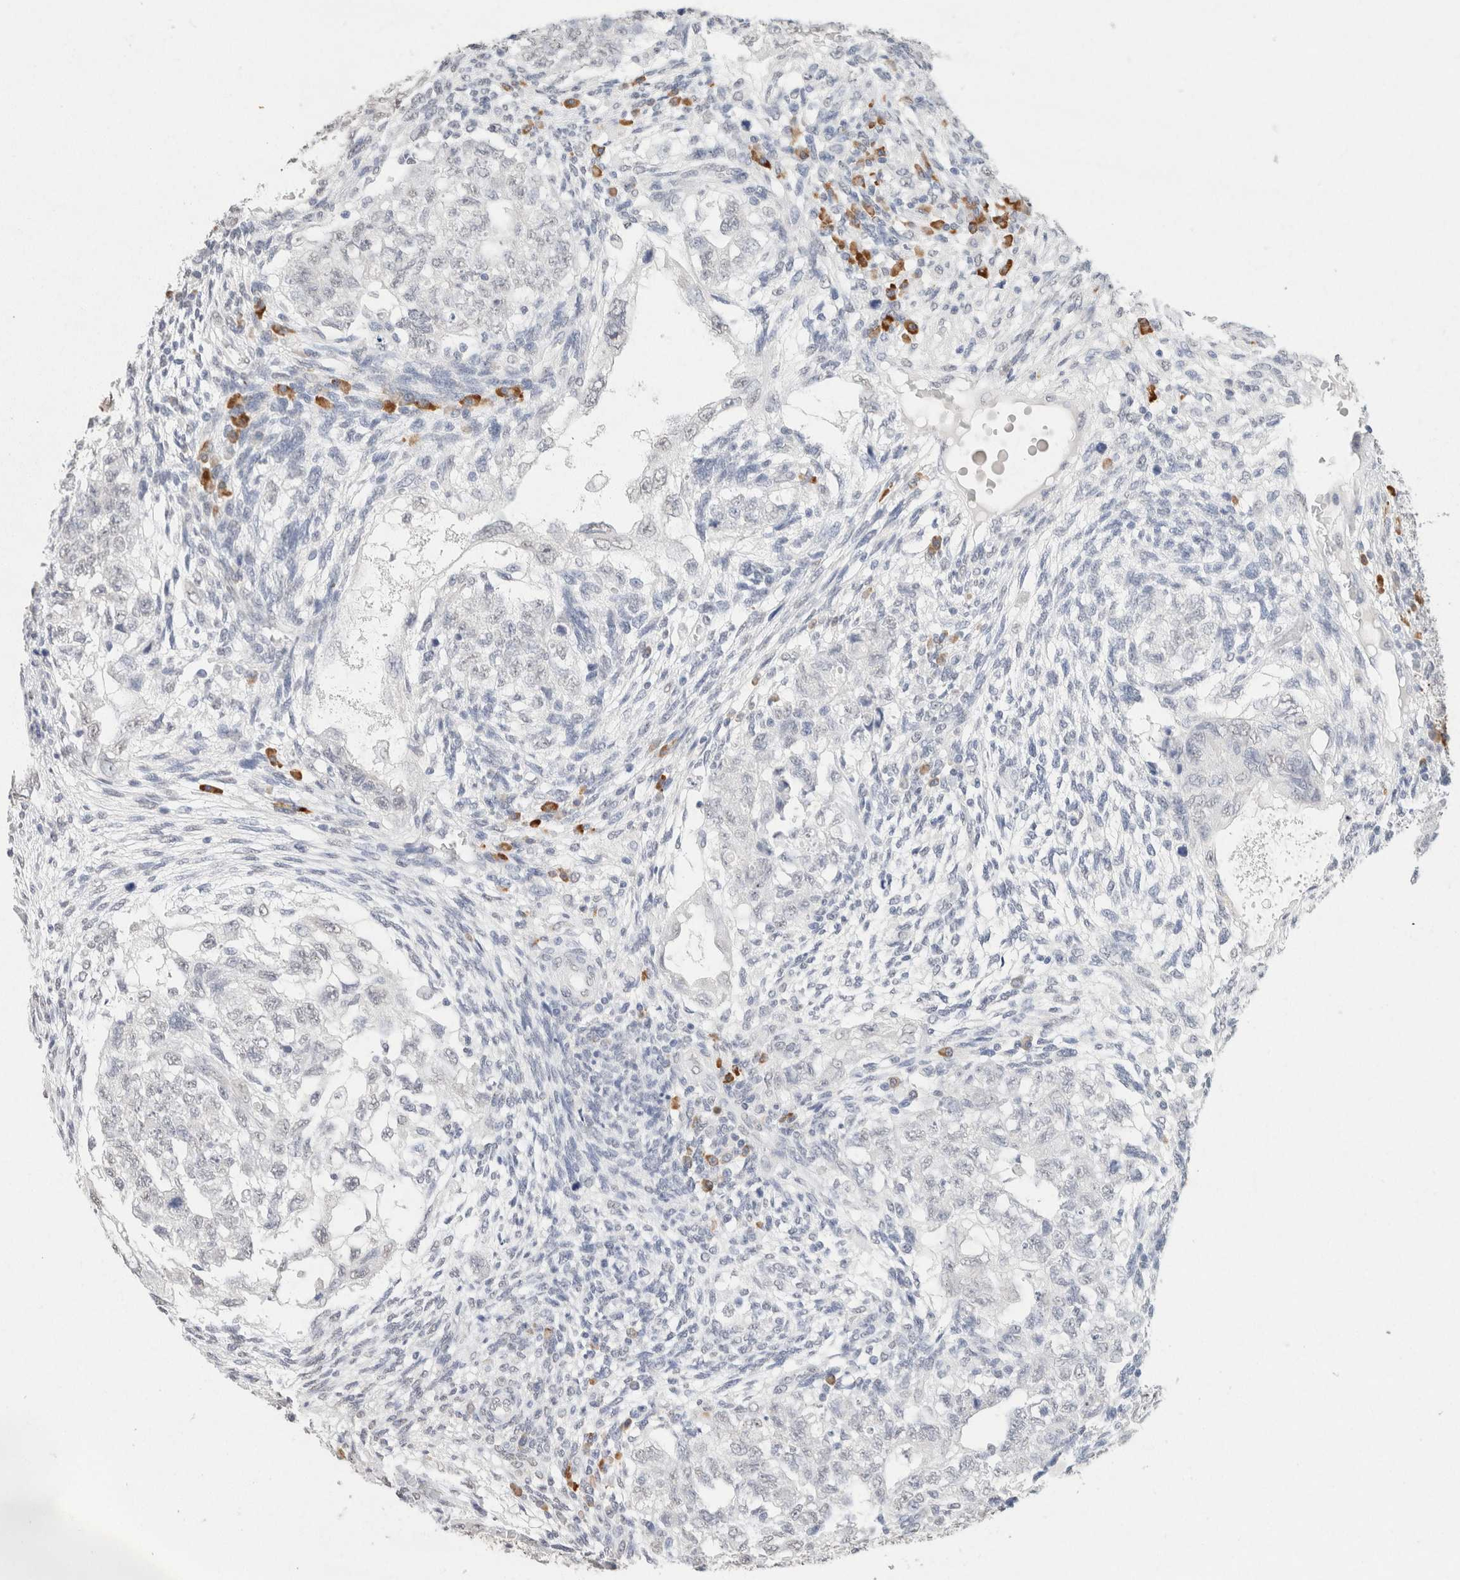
{"staining": {"intensity": "negative", "quantity": "none", "location": "none"}, "tissue": "testis cancer", "cell_type": "Tumor cells", "image_type": "cancer", "snomed": [{"axis": "morphology", "description": "Normal tissue, NOS"}, {"axis": "morphology", "description": "Carcinoma, Embryonal, NOS"}, {"axis": "topography", "description": "Testis"}], "caption": "Immunohistochemistry (IHC) micrograph of neoplastic tissue: testis cancer stained with DAB exhibits no significant protein expression in tumor cells. The staining was performed using DAB (3,3'-diaminobenzidine) to visualize the protein expression in brown, while the nuclei were stained in blue with hematoxylin (Magnification: 20x).", "gene": "CD80", "patient": {"sex": "male", "age": 36}}